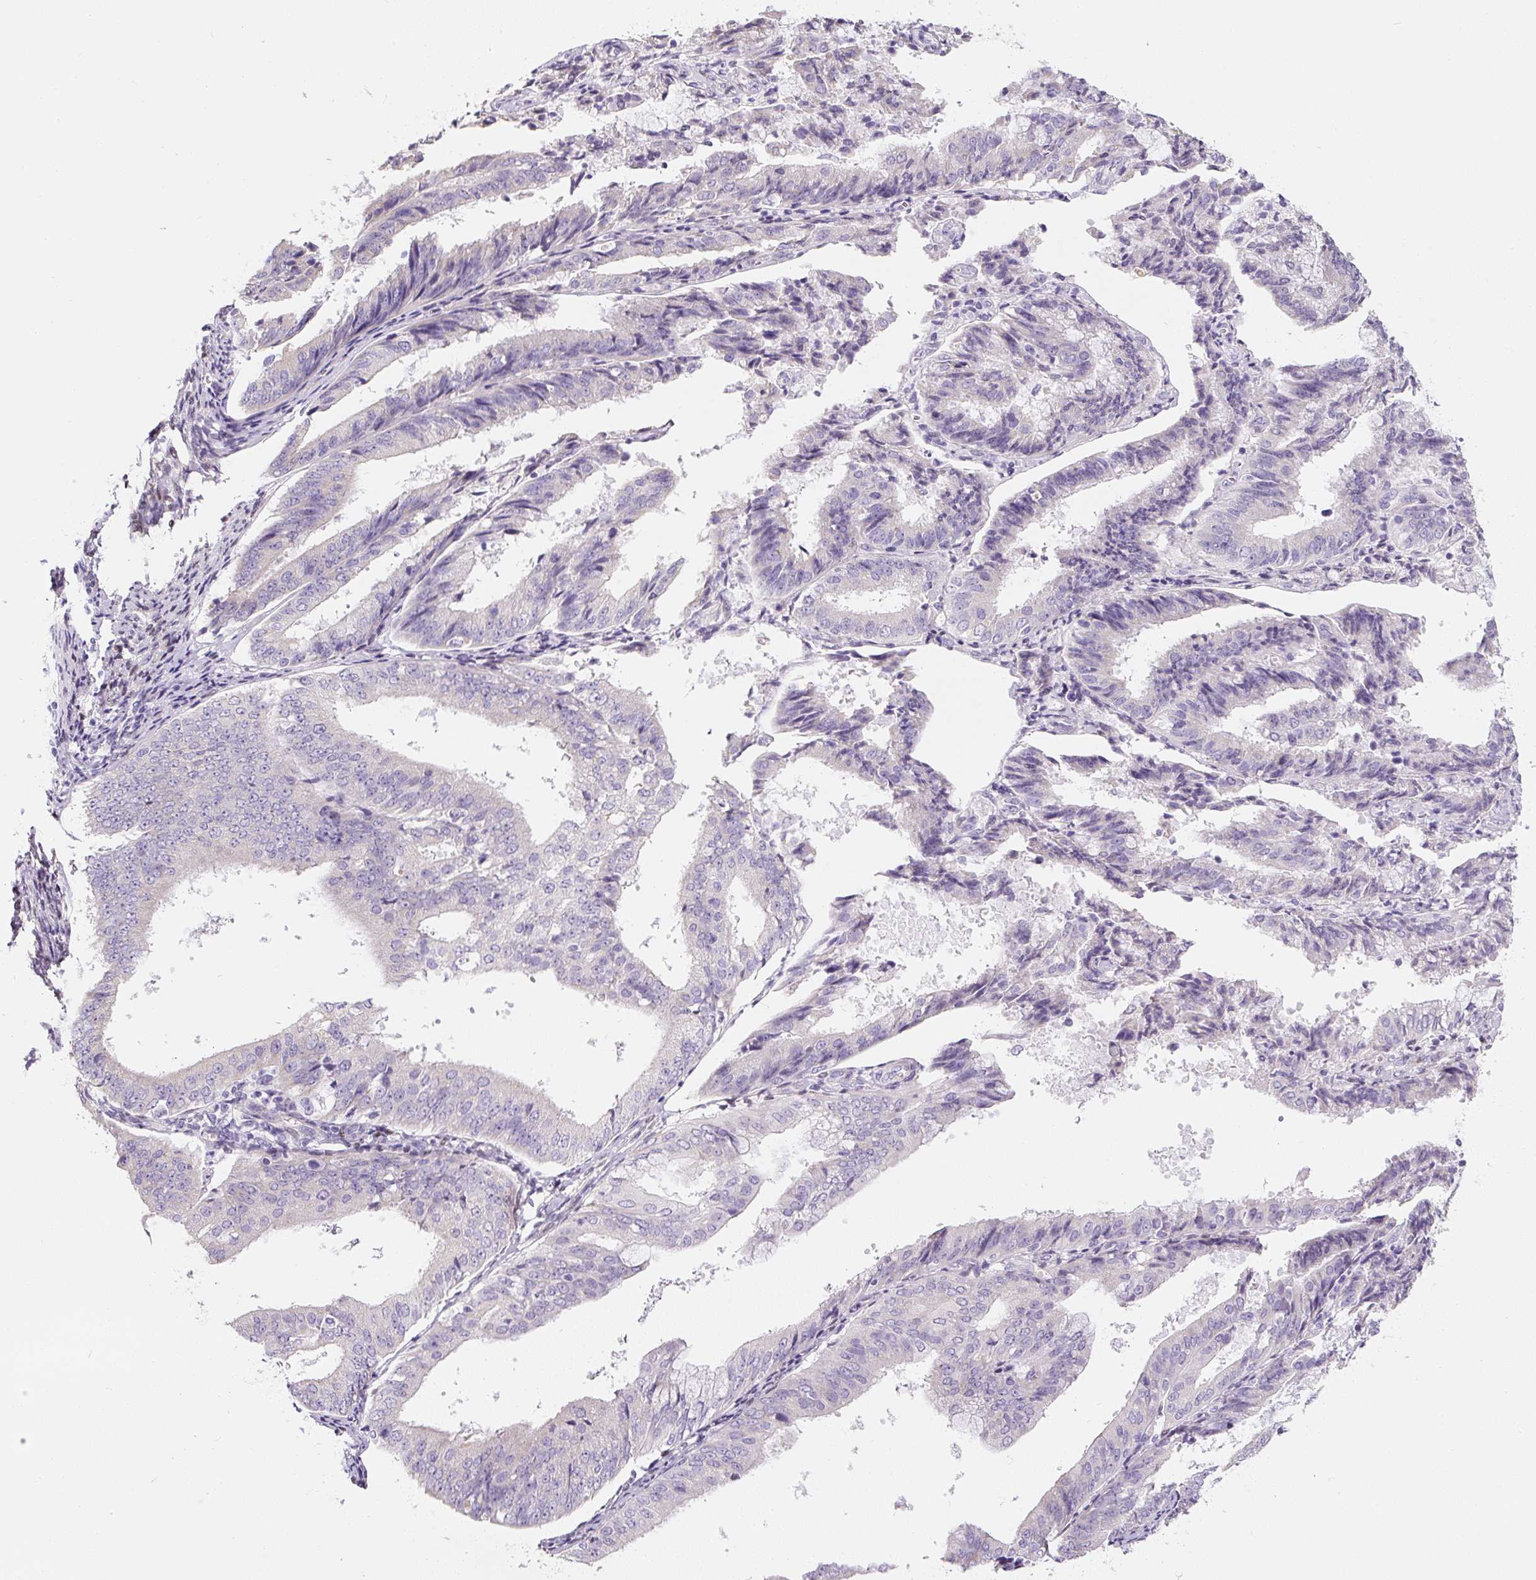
{"staining": {"intensity": "negative", "quantity": "none", "location": "none"}, "tissue": "endometrial cancer", "cell_type": "Tumor cells", "image_type": "cancer", "snomed": [{"axis": "morphology", "description": "Adenocarcinoma, NOS"}, {"axis": "topography", "description": "Endometrium"}], "caption": "The histopathology image displays no staining of tumor cells in endometrial cancer.", "gene": "PWWP3B", "patient": {"sex": "female", "age": 63}}